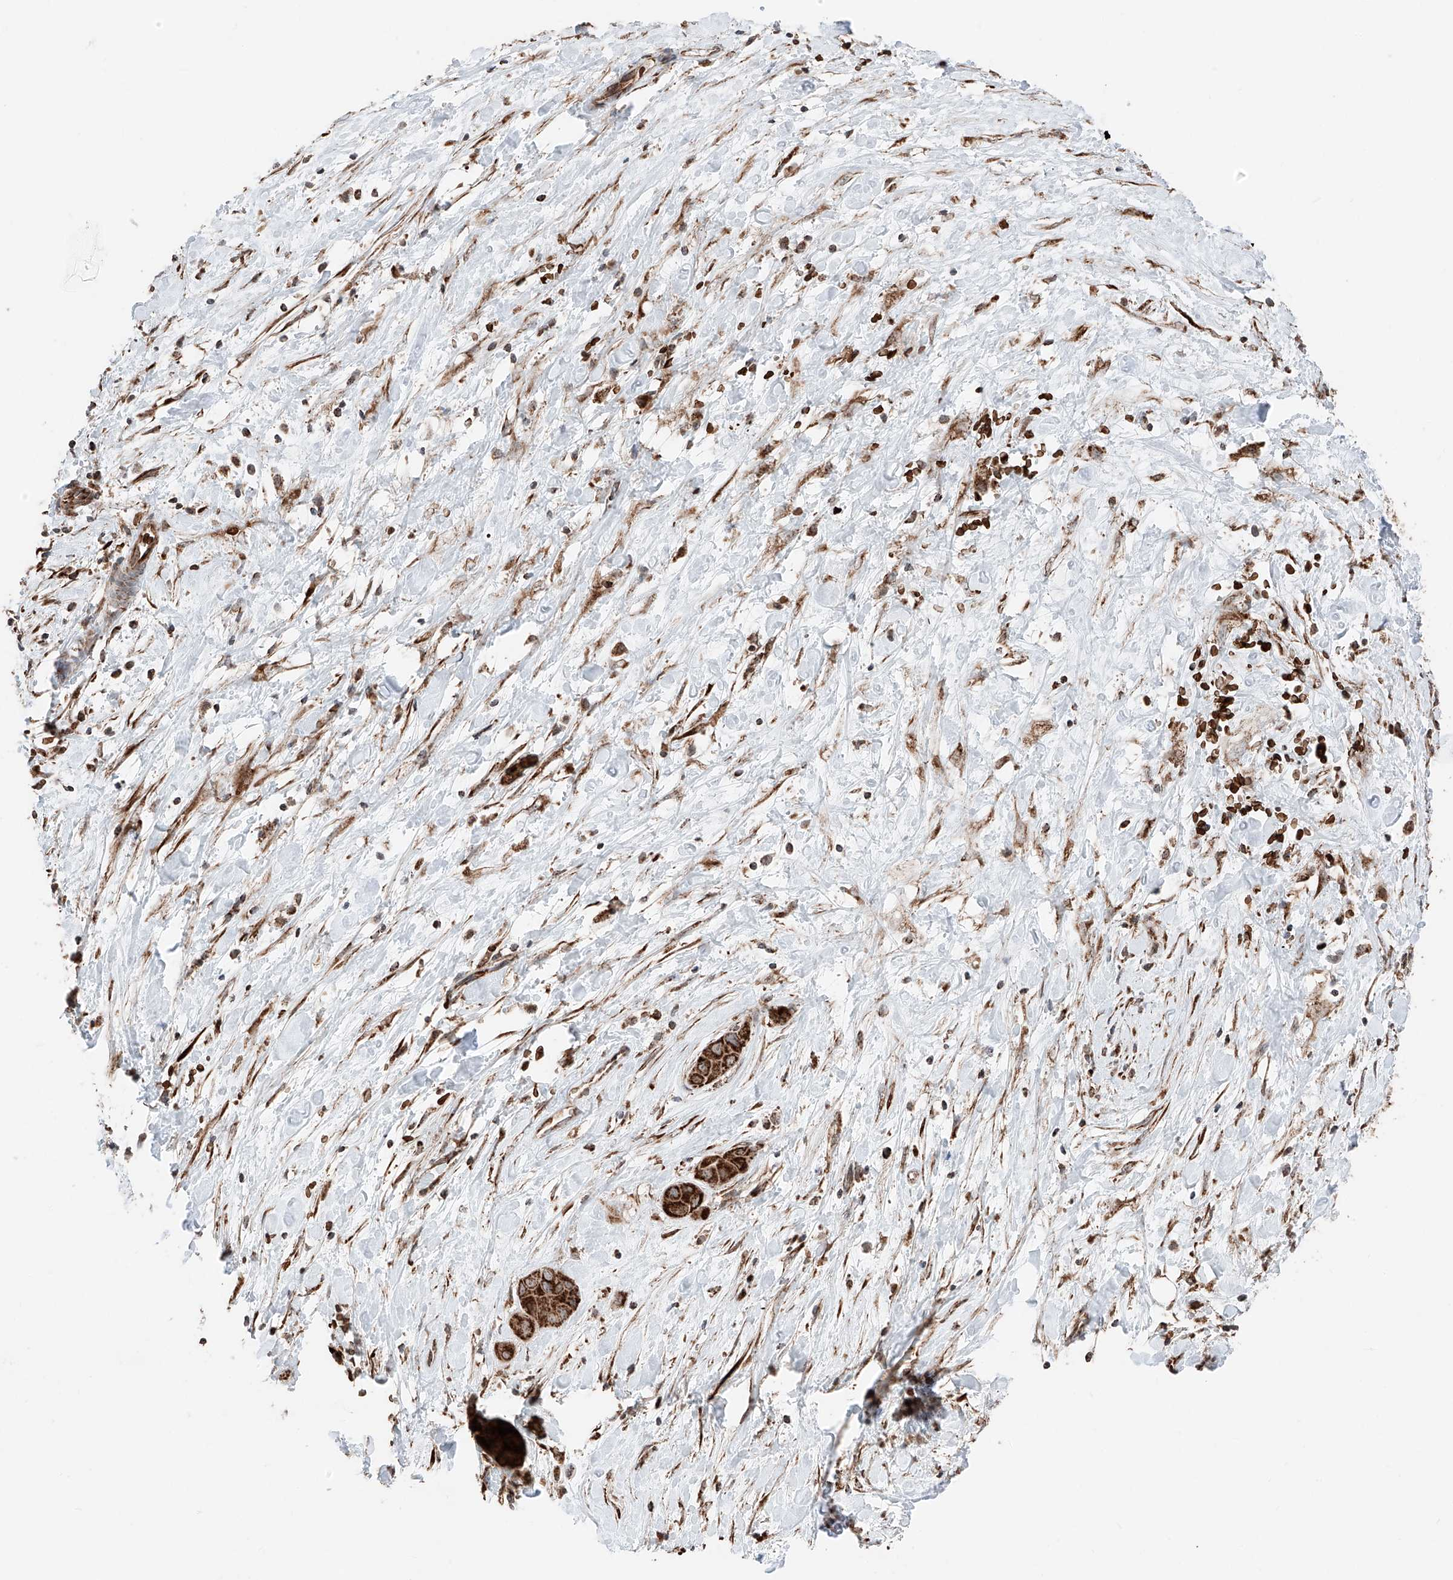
{"staining": {"intensity": "strong", "quantity": ">75%", "location": "cytoplasmic/membranous"}, "tissue": "liver cancer", "cell_type": "Tumor cells", "image_type": "cancer", "snomed": [{"axis": "morphology", "description": "Cholangiocarcinoma"}, {"axis": "topography", "description": "Liver"}], "caption": "This is a micrograph of immunohistochemistry staining of cholangiocarcinoma (liver), which shows strong staining in the cytoplasmic/membranous of tumor cells.", "gene": "ZSCAN29", "patient": {"sex": "female", "age": 52}}